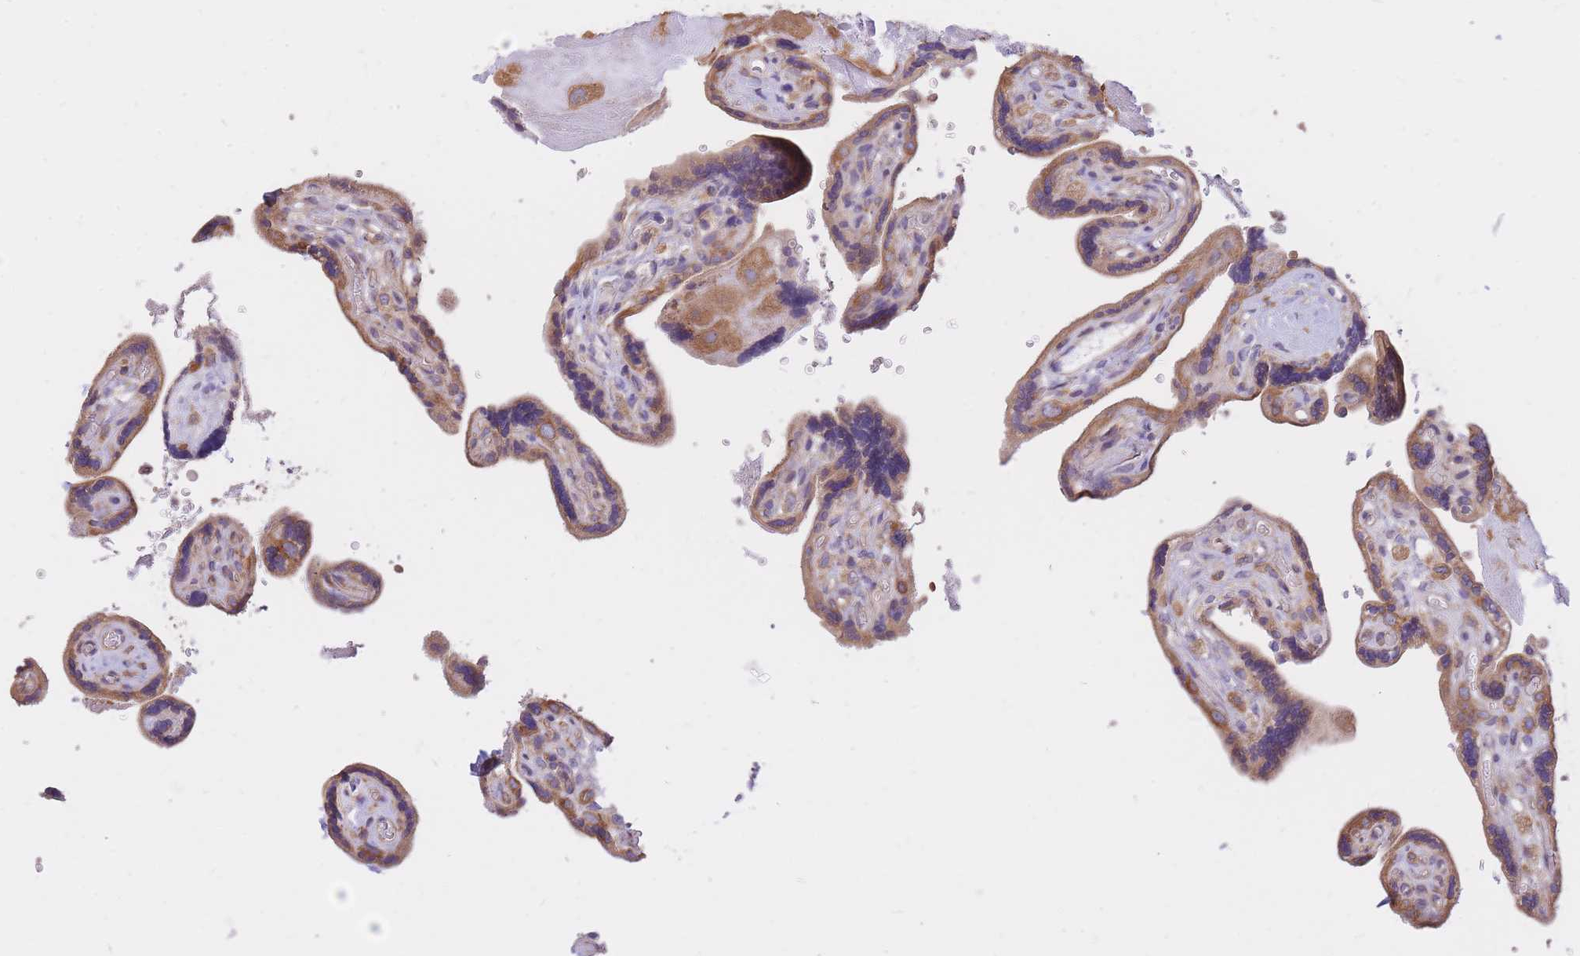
{"staining": {"intensity": "moderate", "quantity": ">75%", "location": "cytoplasmic/membranous"}, "tissue": "placenta", "cell_type": "Decidual cells", "image_type": "normal", "snomed": [{"axis": "morphology", "description": "Normal tissue, NOS"}, {"axis": "topography", "description": "Placenta"}], "caption": "This photomicrograph demonstrates unremarkable placenta stained with IHC to label a protein in brown. The cytoplasmic/membranous of decidual cells show moderate positivity for the protein. Nuclei are counter-stained blue.", "gene": "GBP7", "patient": {"sex": "female", "age": 39}}